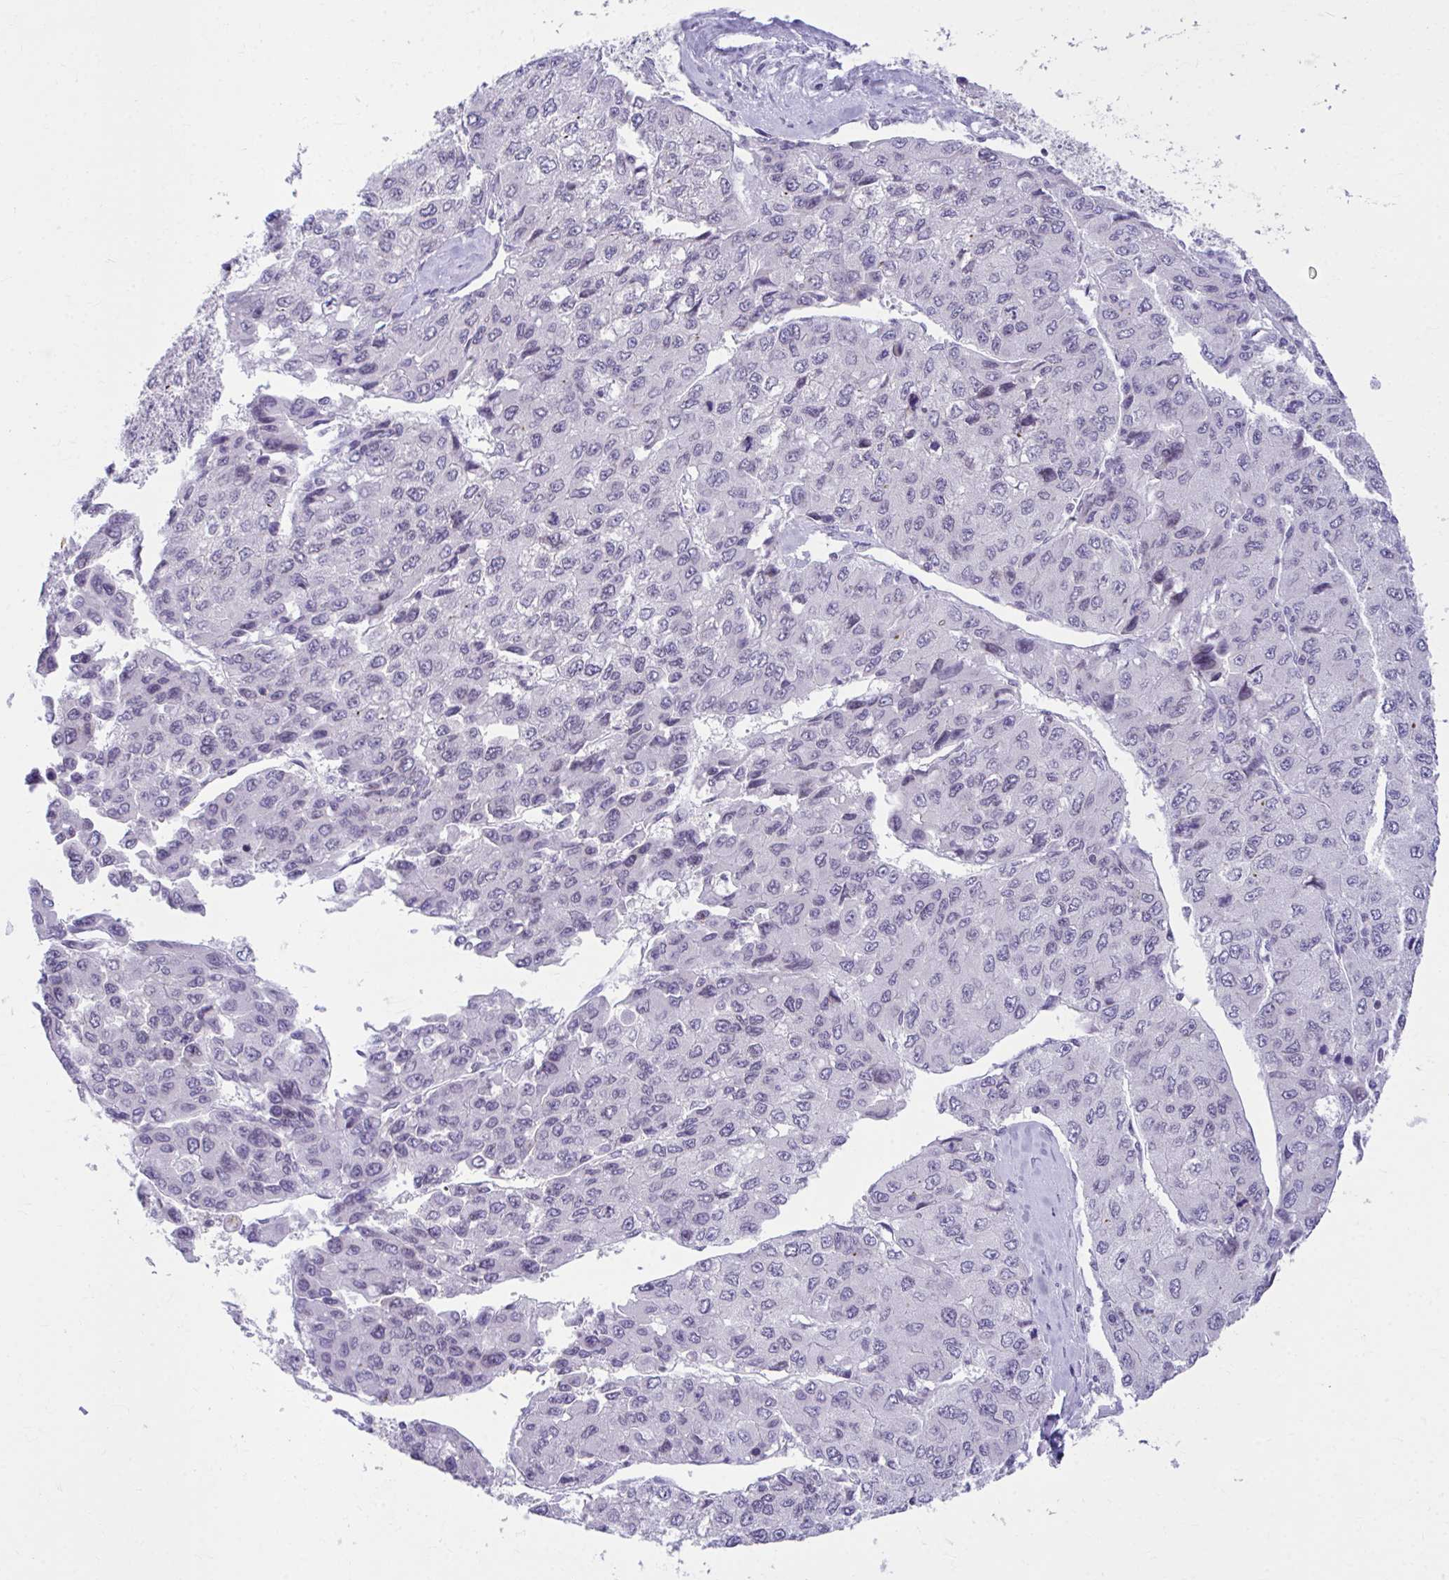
{"staining": {"intensity": "negative", "quantity": "none", "location": "none"}, "tissue": "liver cancer", "cell_type": "Tumor cells", "image_type": "cancer", "snomed": [{"axis": "morphology", "description": "Carcinoma, Hepatocellular, NOS"}, {"axis": "topography", "description": "Liver"}], "caption": "Liver cancer (hepatocellular carcinoma) stained for a protein using immunohistochemistry reveals no expression tumor cells.", "gene": "OR7A5", "patient": {"sex": "female", "age": 66}}